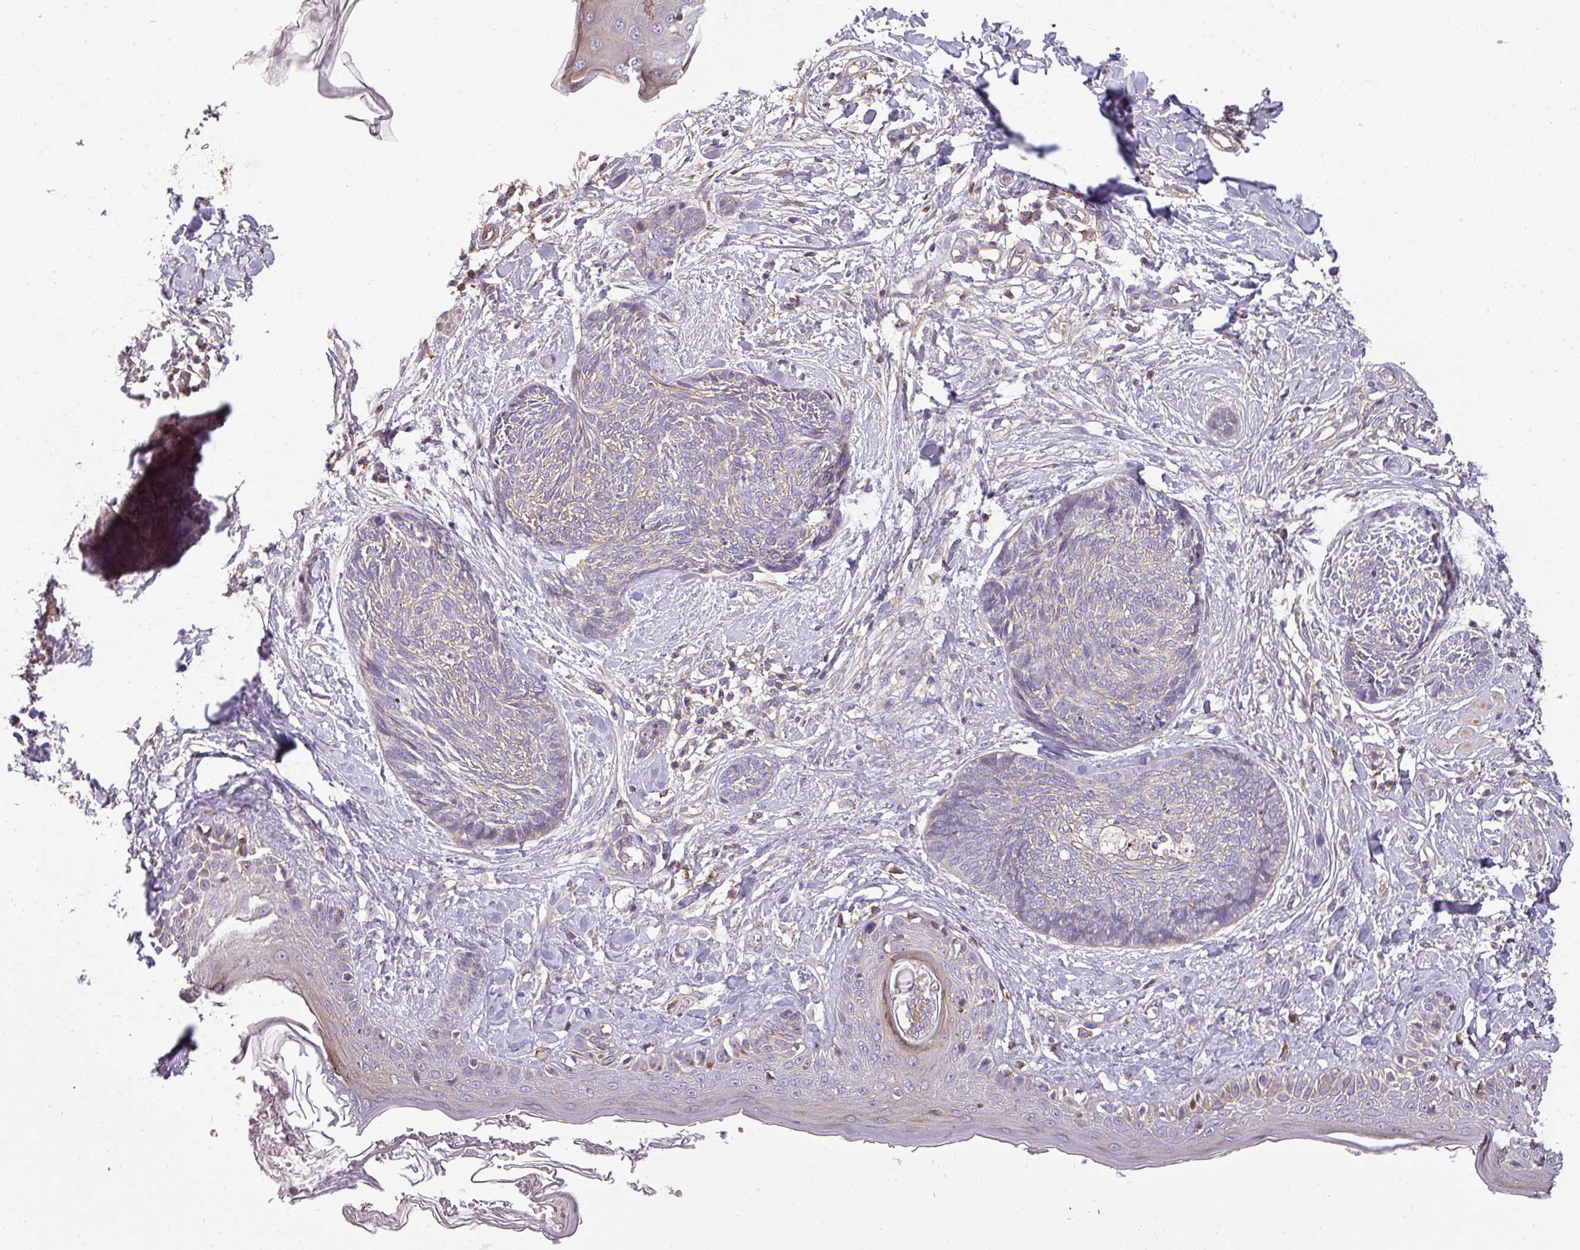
{"staining": {"intensity": "negative", "quantity": "none", "location": "none"}, "tissue": "skin cancer", "cell_type": "Tumor cells", "image_type": "cancer", "snomed": [{"axis": "morphology", "description": "Basal cell carcinoma"}, {"axis": "topography", "description": "Skin"}], "caption": "Human skin basal cell carcinoma stained for a protein using IHC displays no expression in tumor cells.", "gene": "ZNF835", "patient": {"sex": "male", "age": 73}}